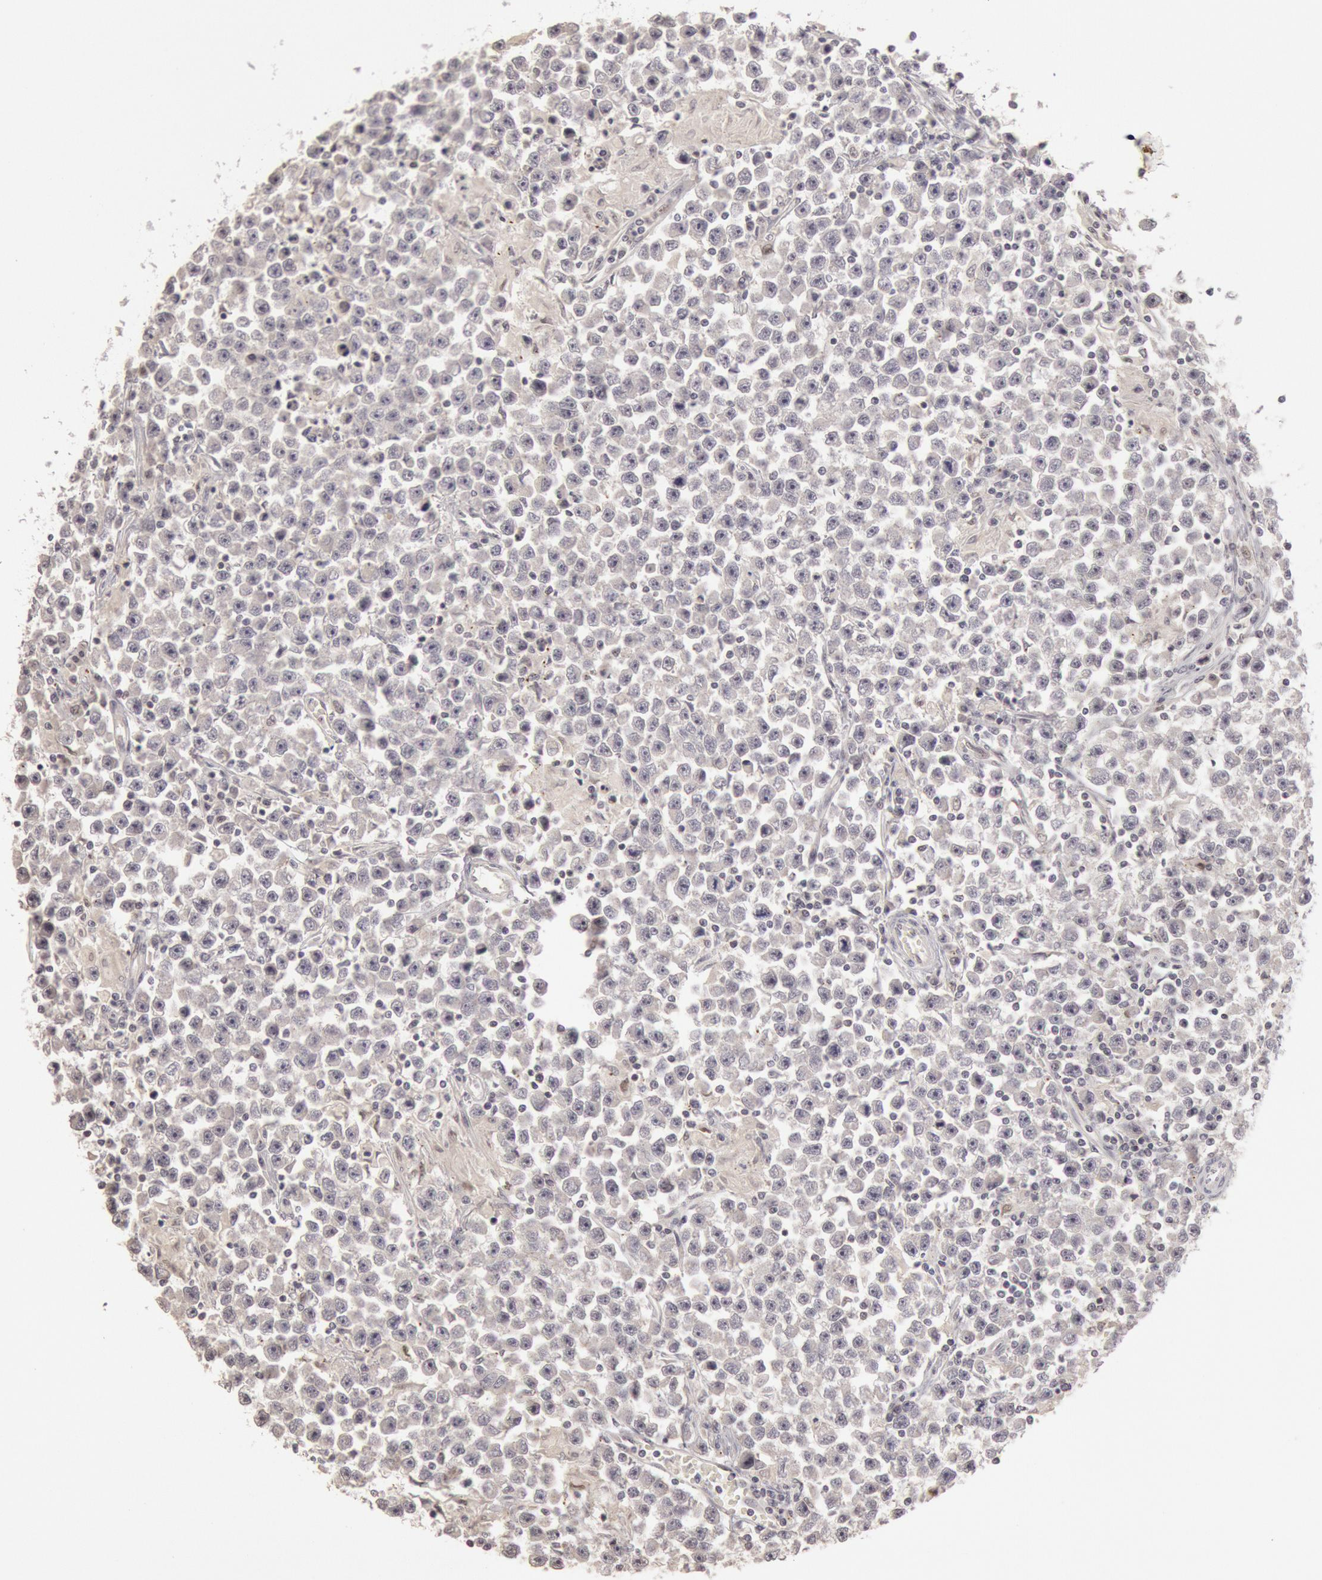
{"staining": {"intensity": "negative", "quantity": "none", "location": "none"}, "tissue": "testis cancer", "cell_type": "Tumor cells", "image_type": "cancer", "snomed": [{"axis": "morphology", "description": "Seminoma, NOS"}, {"axis": "topography", "description": "Testis"}], "caption": "High power microscopy histopathology image of an IHC photomicrograph of testis seminoma, revealing no significant positivity in tumor cells. (DAB (3,3'-diaminobenzidine) immunohistochemistry visualized using brightfield microscopy, high magnification).", "gene": "RIMBP3C", "patient": {"sex": "male", "age": 33}}